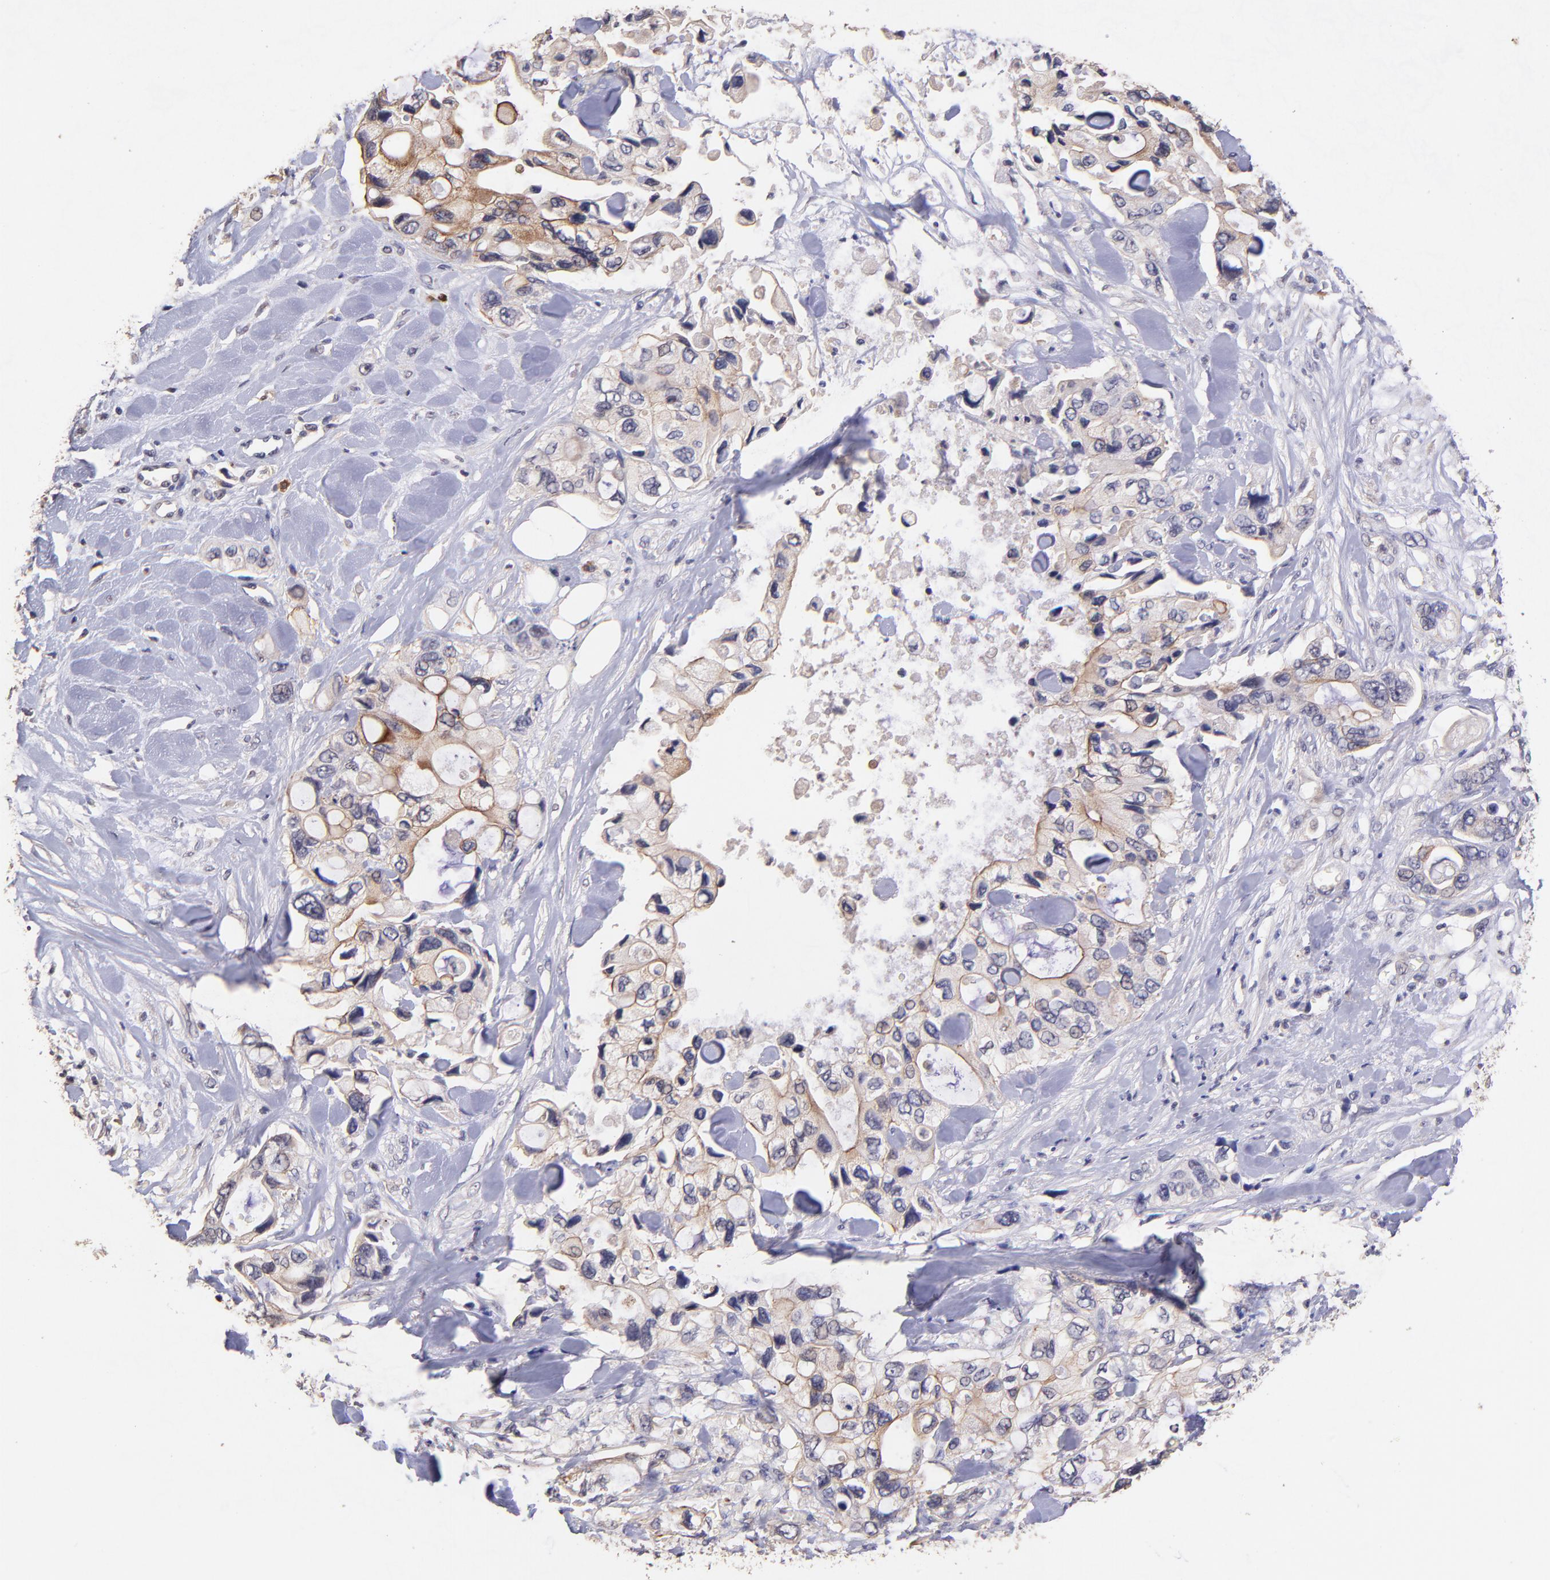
{"staining": {"intensity": "moderate", "quantity": ">75%", "location": "cytoplasmic/membranous"}, "tissue": "pancreatic cancer", "cell_type": "Tumor cells", "image_type": "cancer", "snomed": [{"axis": "morphology", "description": "Adenocarcinoma, NOS"}, {"axis": "topography", "description": "Pancreas"}], "caption": "Pancreatic cancer (adenocarcinoma) tissue exhibits moderate cytoplasmic/membranous staining in about >75% of tumor cells, visualized by immunohistochemistry.", "gene": "RNASEL", "patient": {"sex": "male", "age": 70}}